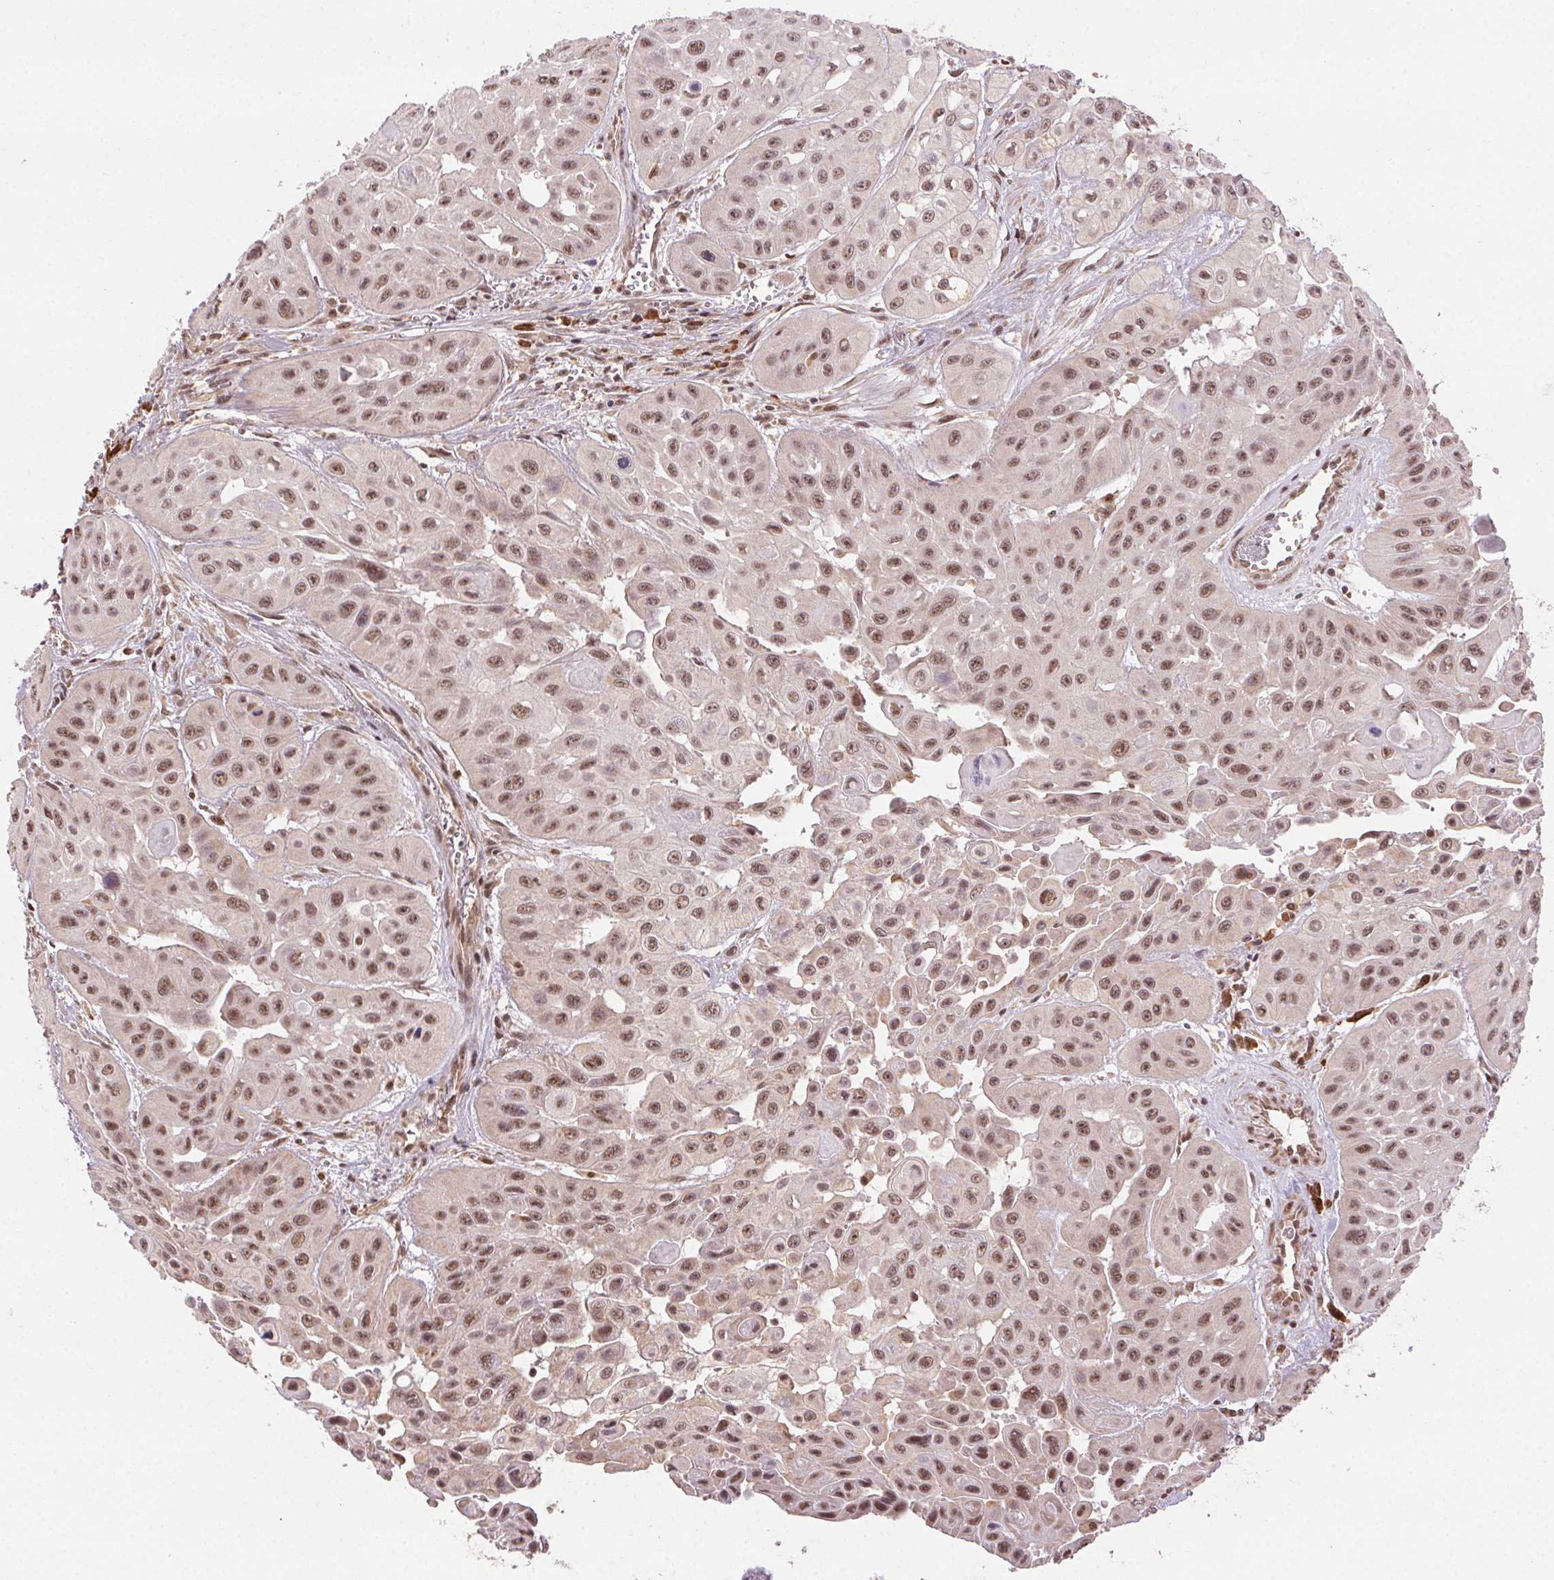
{"staining": {"intensity": "moderate", "quantity": ">75%", "location": "nuclear"}, "tissue": "head and neck cancer", "cell_type": "Tumor cells", "image_type": "cancer", "snomed": [{"axis": "morphology", "description": "Adenocarcinoma, NOS"}, {"axis": "topography", "description": "Head-Neck"}], "caption": "Tumor cells exhibit medium levels of moderate nuclear expression in about >75% of cells in adenocarcinoma (head and neck).", "gene": "TREML4", "patient": {"sex": "male", "age": 73}}